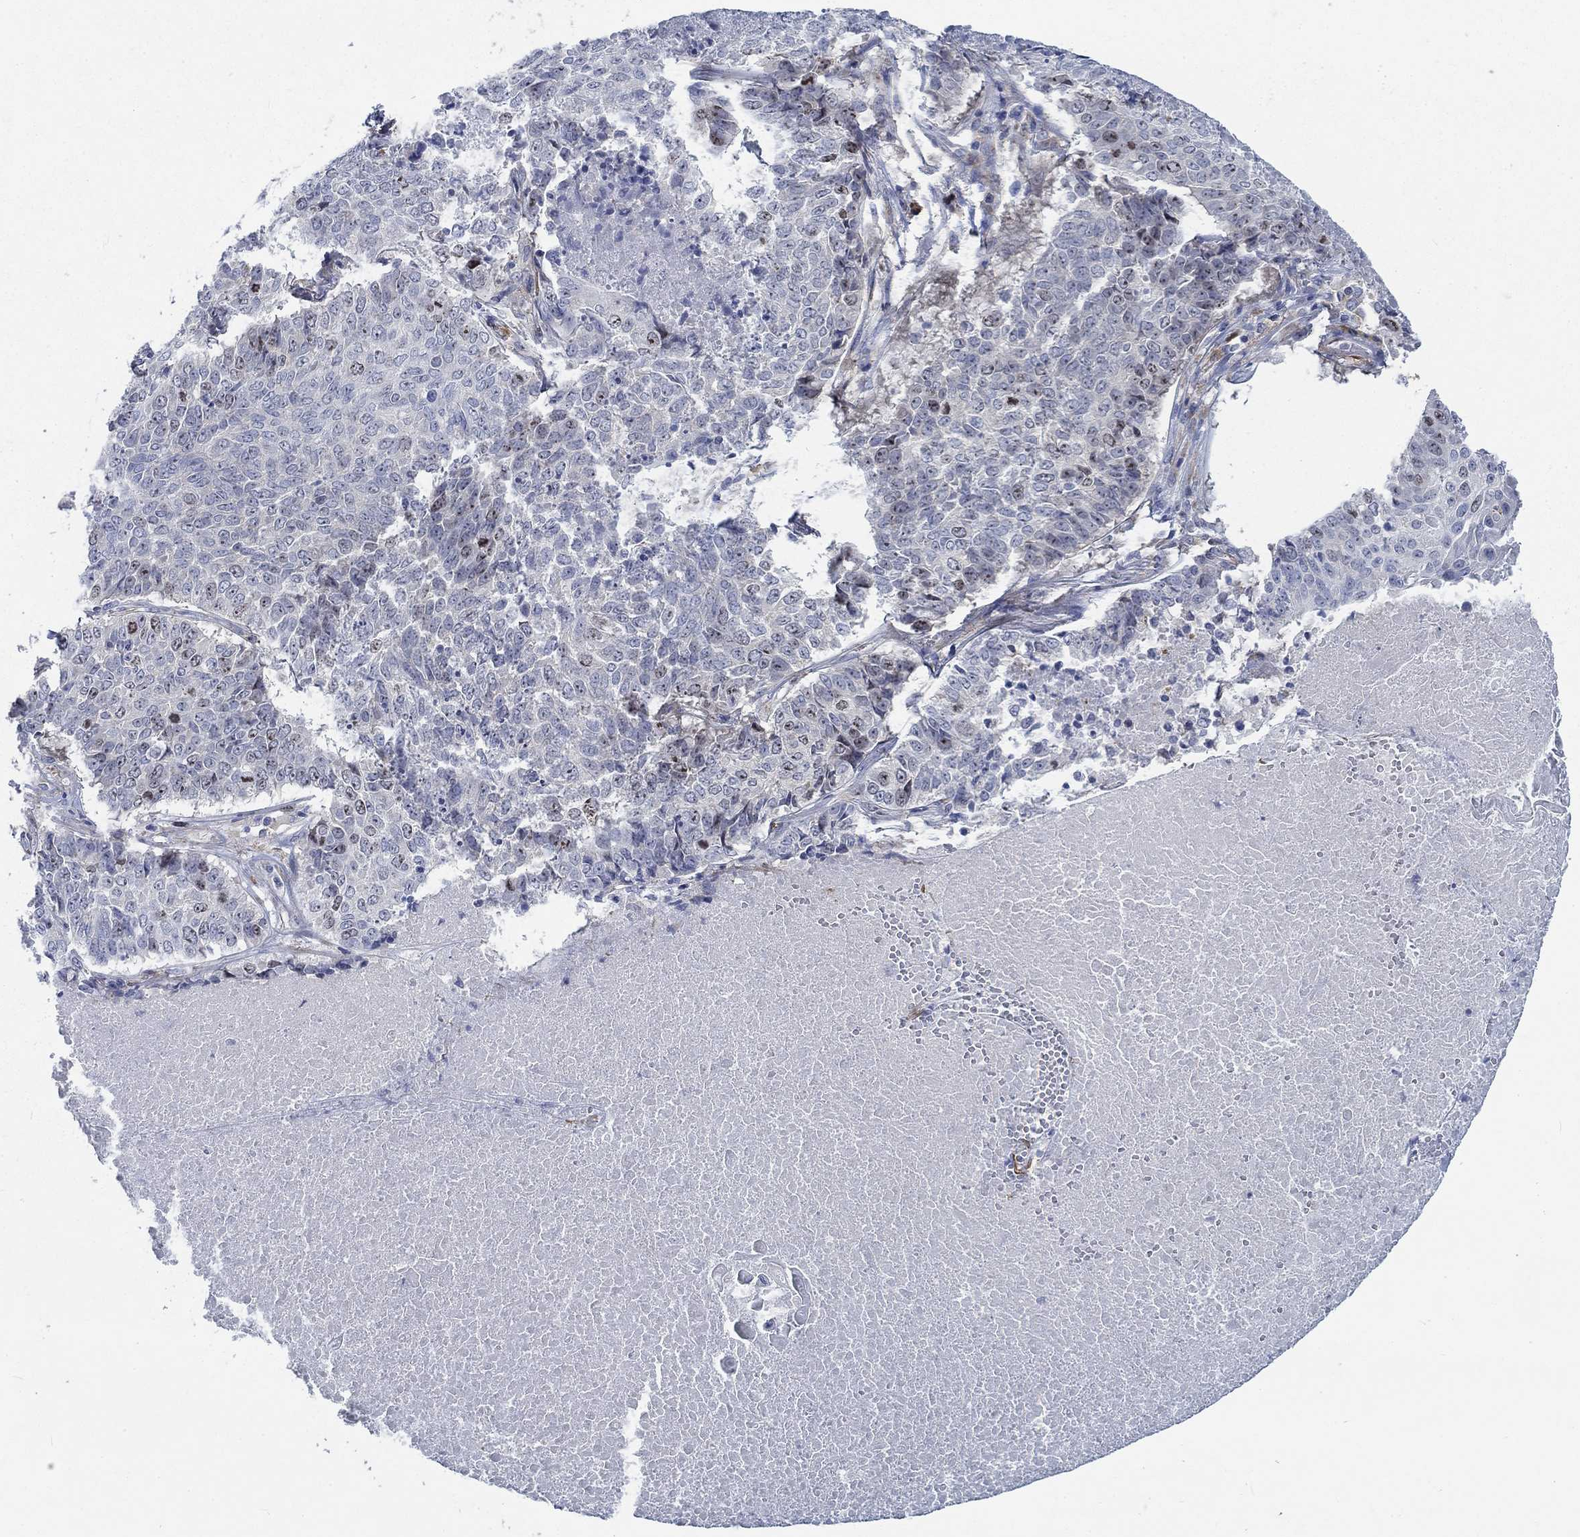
{"staining": {"intensity": "negative", "quantity": "none", "location": "none"}, "tissue": "lung cancer", "cell_type": "Tumor cells", "image_type": "cancer", "snomed": [{"axis": "morphology", "description": "Squamous cell carcinoma, NOS"}, {"axis": "topography", "description": "Lung"}], "caption": "Squamous cell carcinoma (lung) was stained to show a protein in brown. There is no significant staining in tumor cells.", "gene": "MMP24", "patient": {"sex": "male", "age": 64}}